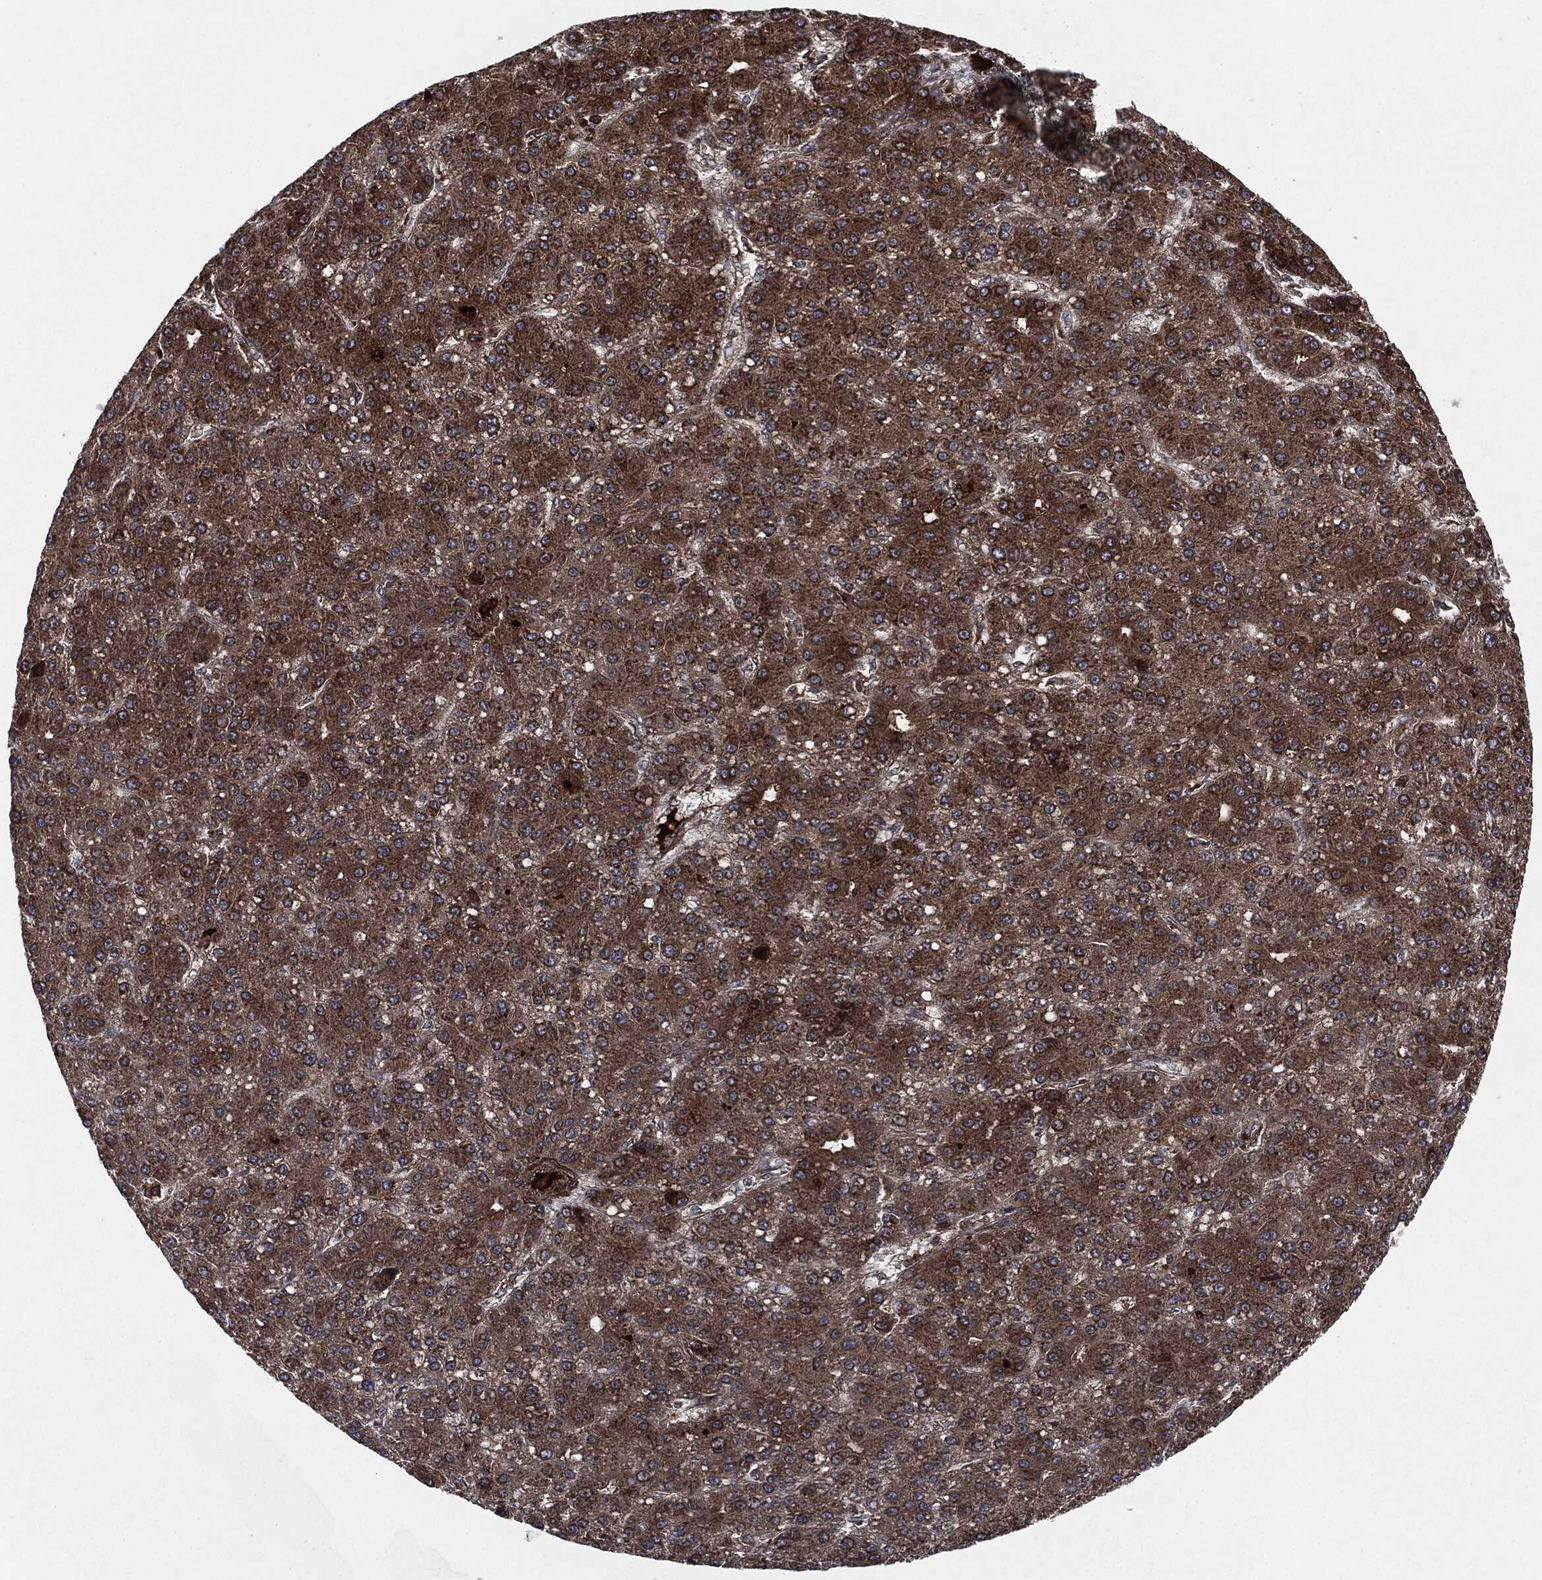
{"staining": {"intensity": "strong", "quantity": ">75%", "location": "cytoplasmic/membranous"}, "tissue": "liver cancer", "cell_type": "Tumor cells", "image_type": "cancer", "snomed": [{"axis": "morphology", "description": "Carcinoma, Hepatocellular, NOS"}, {"axis": "topography", "description": "Liver"}], "caption": "Protein staining displays strong cytoplasmic/membranous positivity in approximately >75% of tumor cells in liver hepatocellular carcinoma.", "gene": "RAF1", "patient": {"sex": "male", "age": 67}}